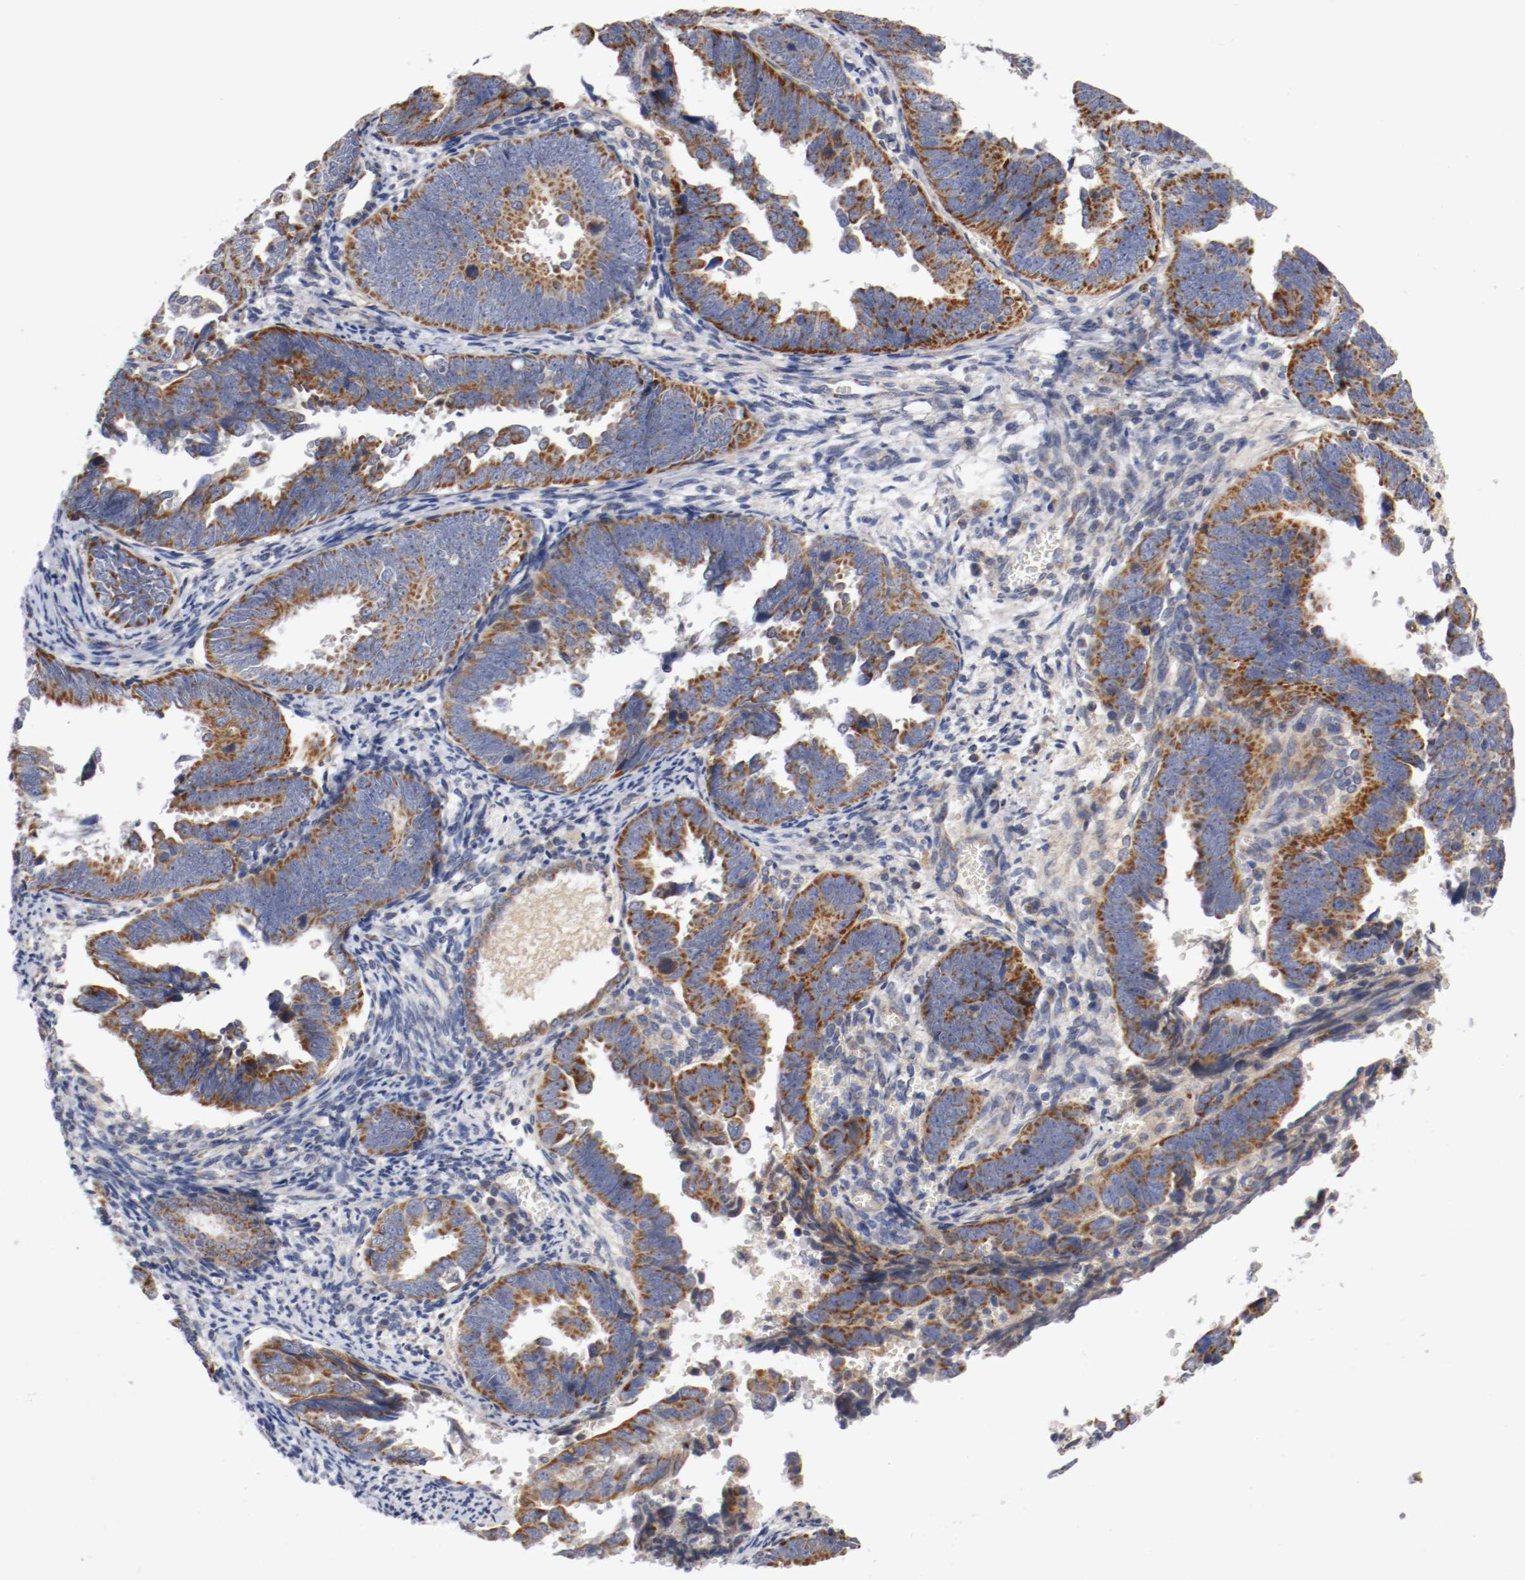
{"staining": {"intensity": "moderate", "quantity": ">75%", "location": "cytoplasmic/membranous"}, "tissue": "endometrial cancer", "cell_type": "Tumor cells", "image_type": "cancer", "snomed": [{"axis": "morphology", "description": "Adenocarcinoma, NOS"}, {"axis": "topography", "description": "Endometrium"}], "caption": "Endometrial cancer stained with immunohistochemistry (IHC) reveals moderate cytoplasmic/membranous staining in approximately >75% of tumor cells.", "gene": "PCSK6", "patient": {"sex": "female", "age": 75}}